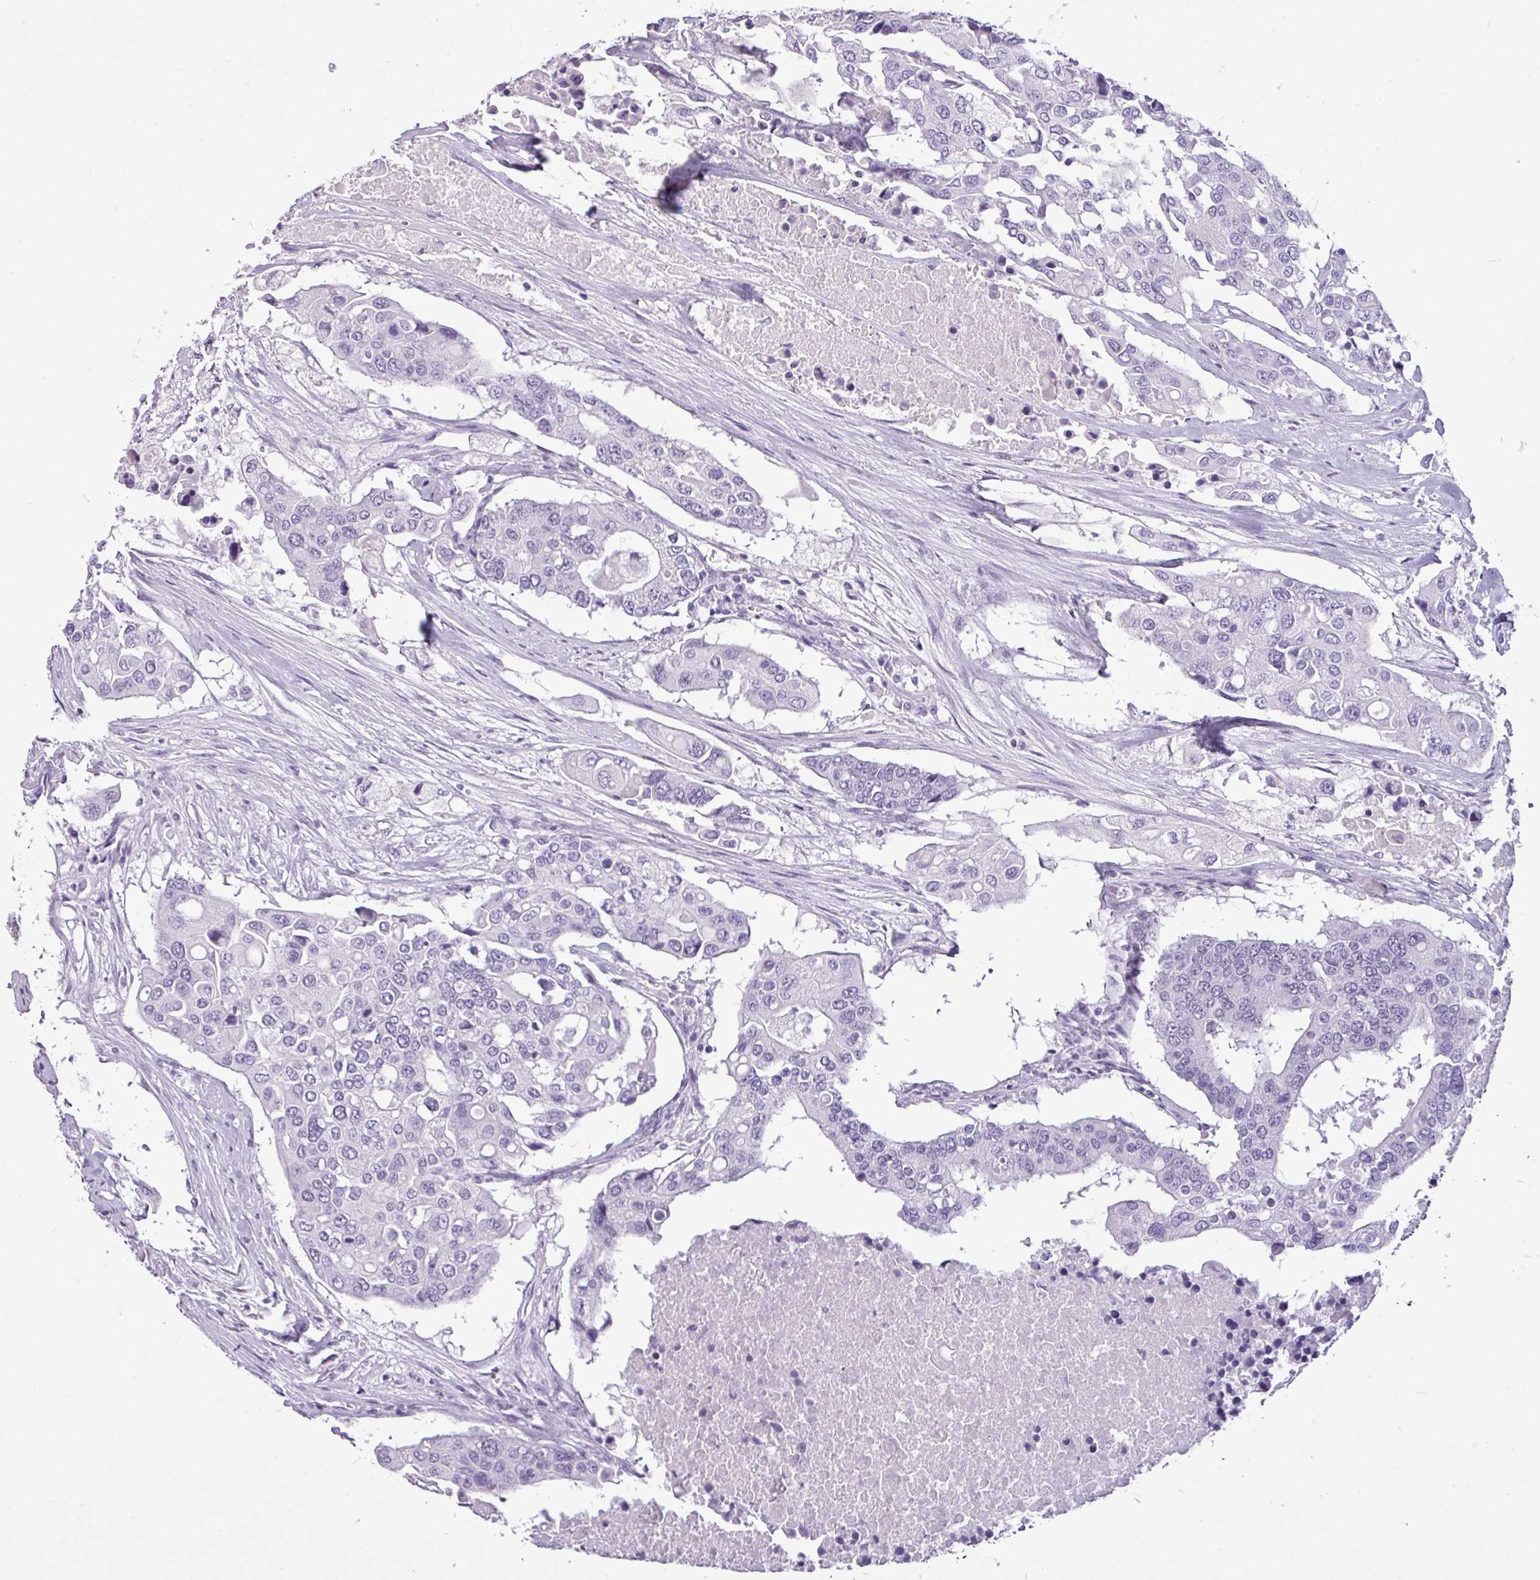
{"staining": {"intensity": "negative", "quantity": "none", "location": "none"}, "tissue": "colorectal cancer", "cell_type": "Tumor cells", "image_type": "cancer", "snomed": [{"axis": "morphology", "description": "Adenocarcinoma, NOS"}, {"axis": "topography", "description": "Colon"}], "caption": "This is a histopathology image of IHC staining of colorectal adenocarcinoma, which shows no expression in tumor cells.", "gene": "AMY2A", "patient": {"sex": "male", "age": 77}}